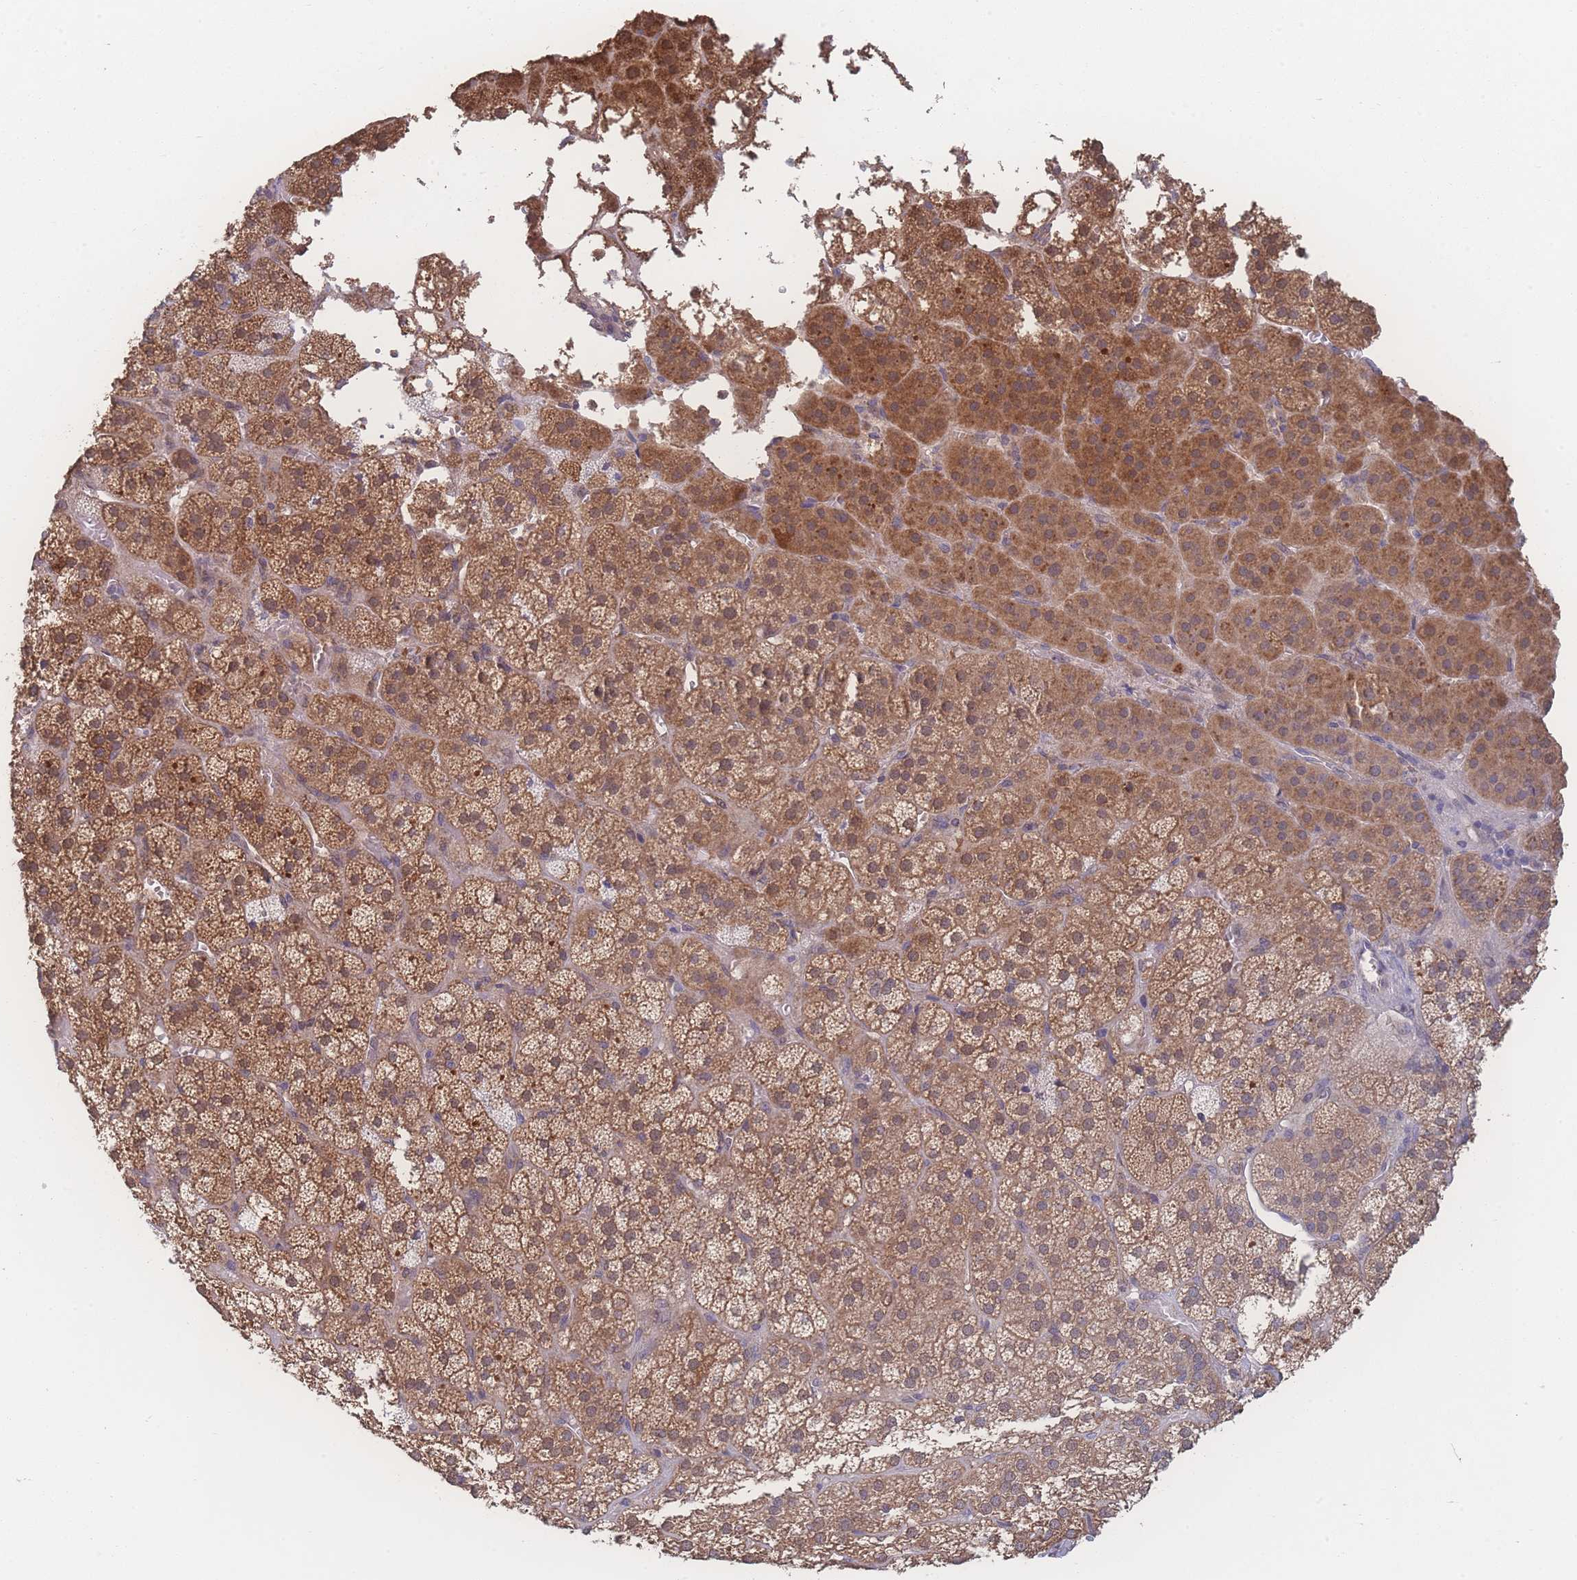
{"staining": {"intensity": "moderate", "quantity": ">75%", "location": "cytoplasmic/membranous"}, "tissue": "adrenal gland", "cell_type": "Glandular cells", "image_type": "normal", "snomed": [{"axis": "morphology", "description": "Normal tissue, NOS"}, {"axis": "topography", "description": "Adrenal gland"}], "caption": "Immunohistochemistry (DAB) staining of benign adrenal gland reveals moderate cytoplasmic/membranous protein positivity in about >75% of glandular cells. (DAB (3,3'-diaminobenzidine) = brown stain, brightfield microscopy at high magnification).", "gene": "GIPR", "patient": {"sex": "female", "age": 70}}